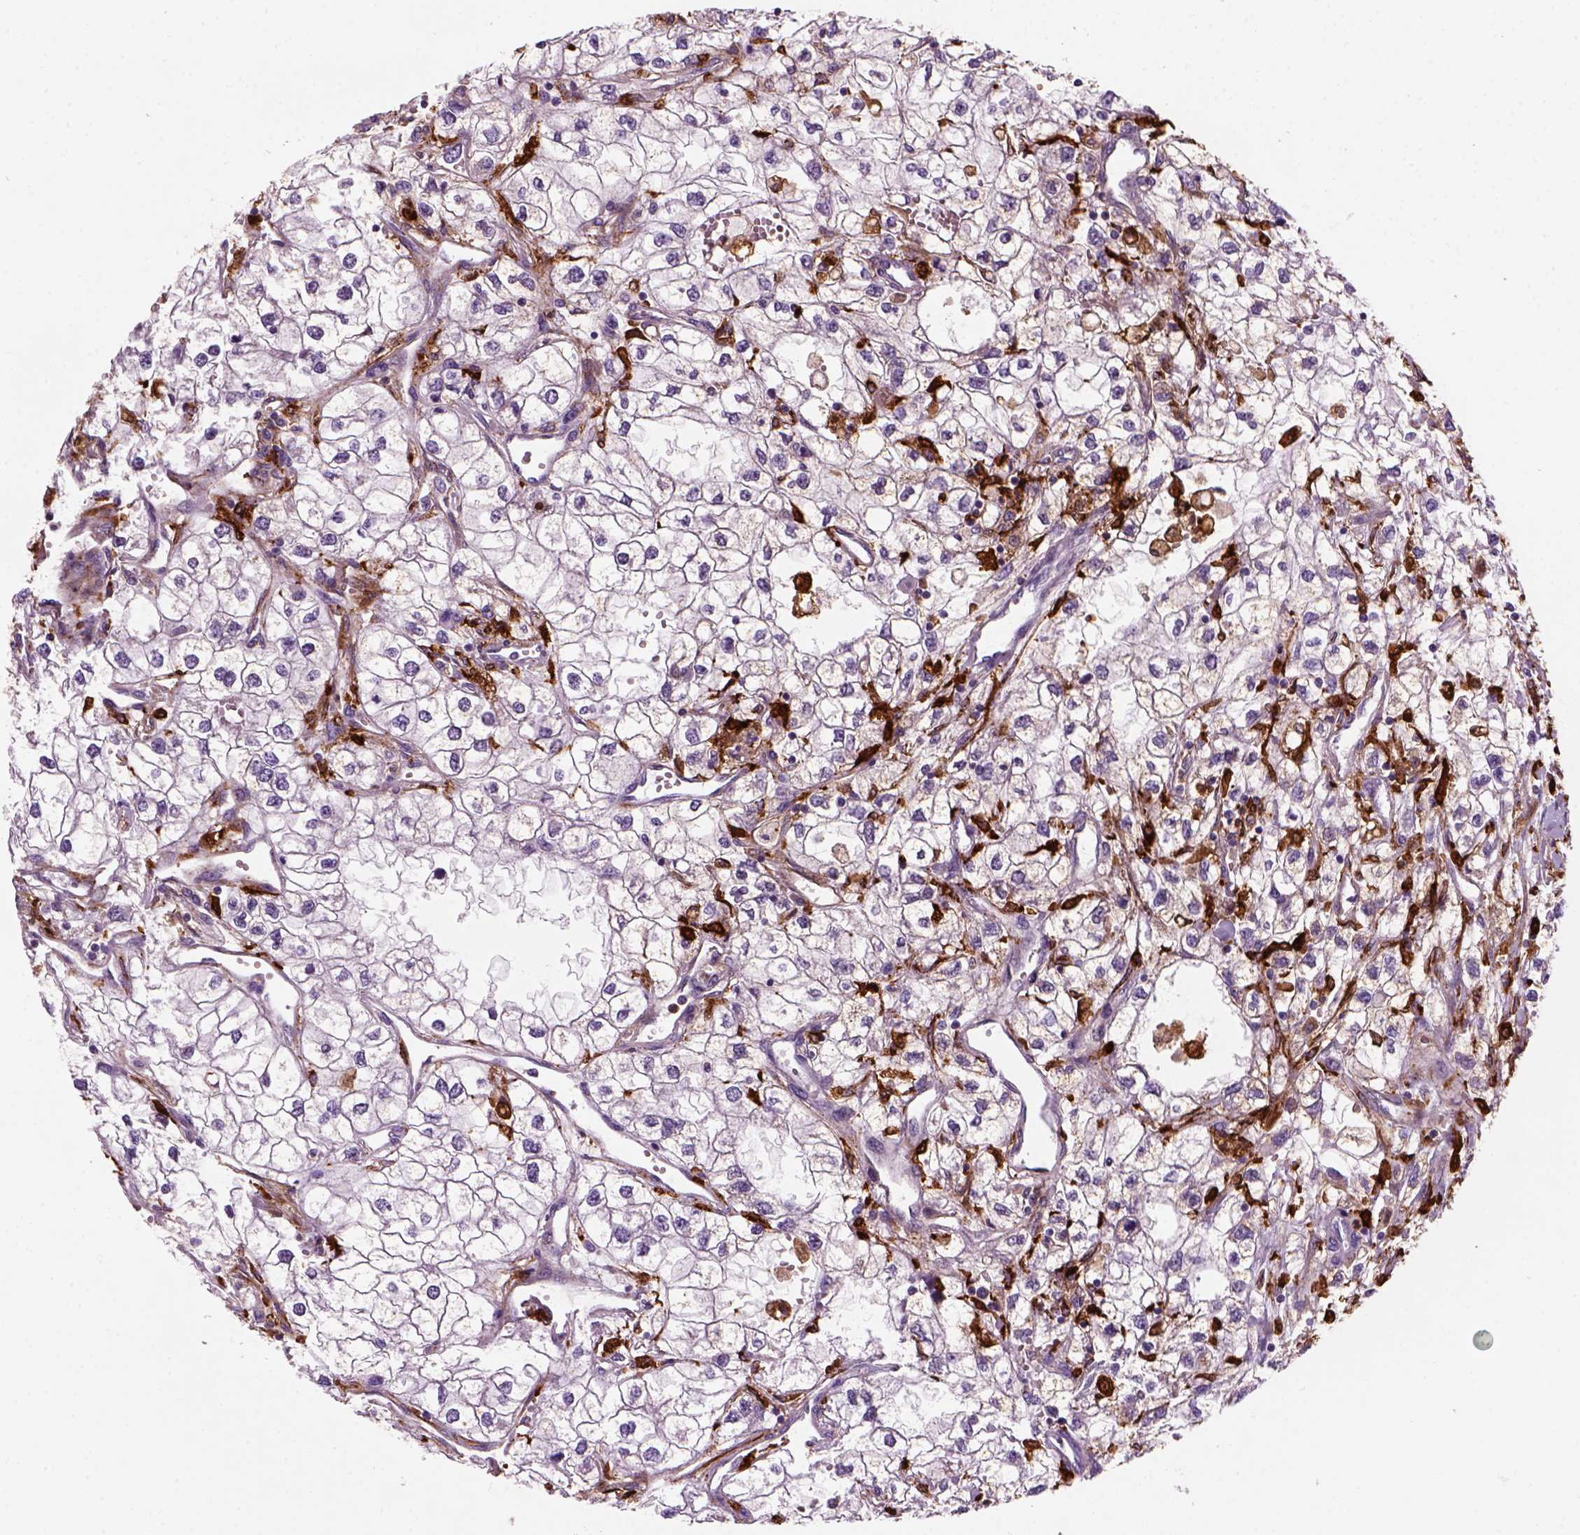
{"staining": {"intensity": "negative", "quantity": "none", "location": "none"}, "tissue": "renal cancer", "cell_type": "Tumor cells", "image_type": "cancer", "snomed": [{"axis": "morphology", "description": "Adenocarcinoma, NOS"}, {"axis": "topography", "description": "Kidney"}], "caption": "Protein analysis of renal cancer (adenocarcinoma) displays no significant expression in tumor cells.", "gene": "MARCKS", "patient": {"sex": "male", "age": 59}}